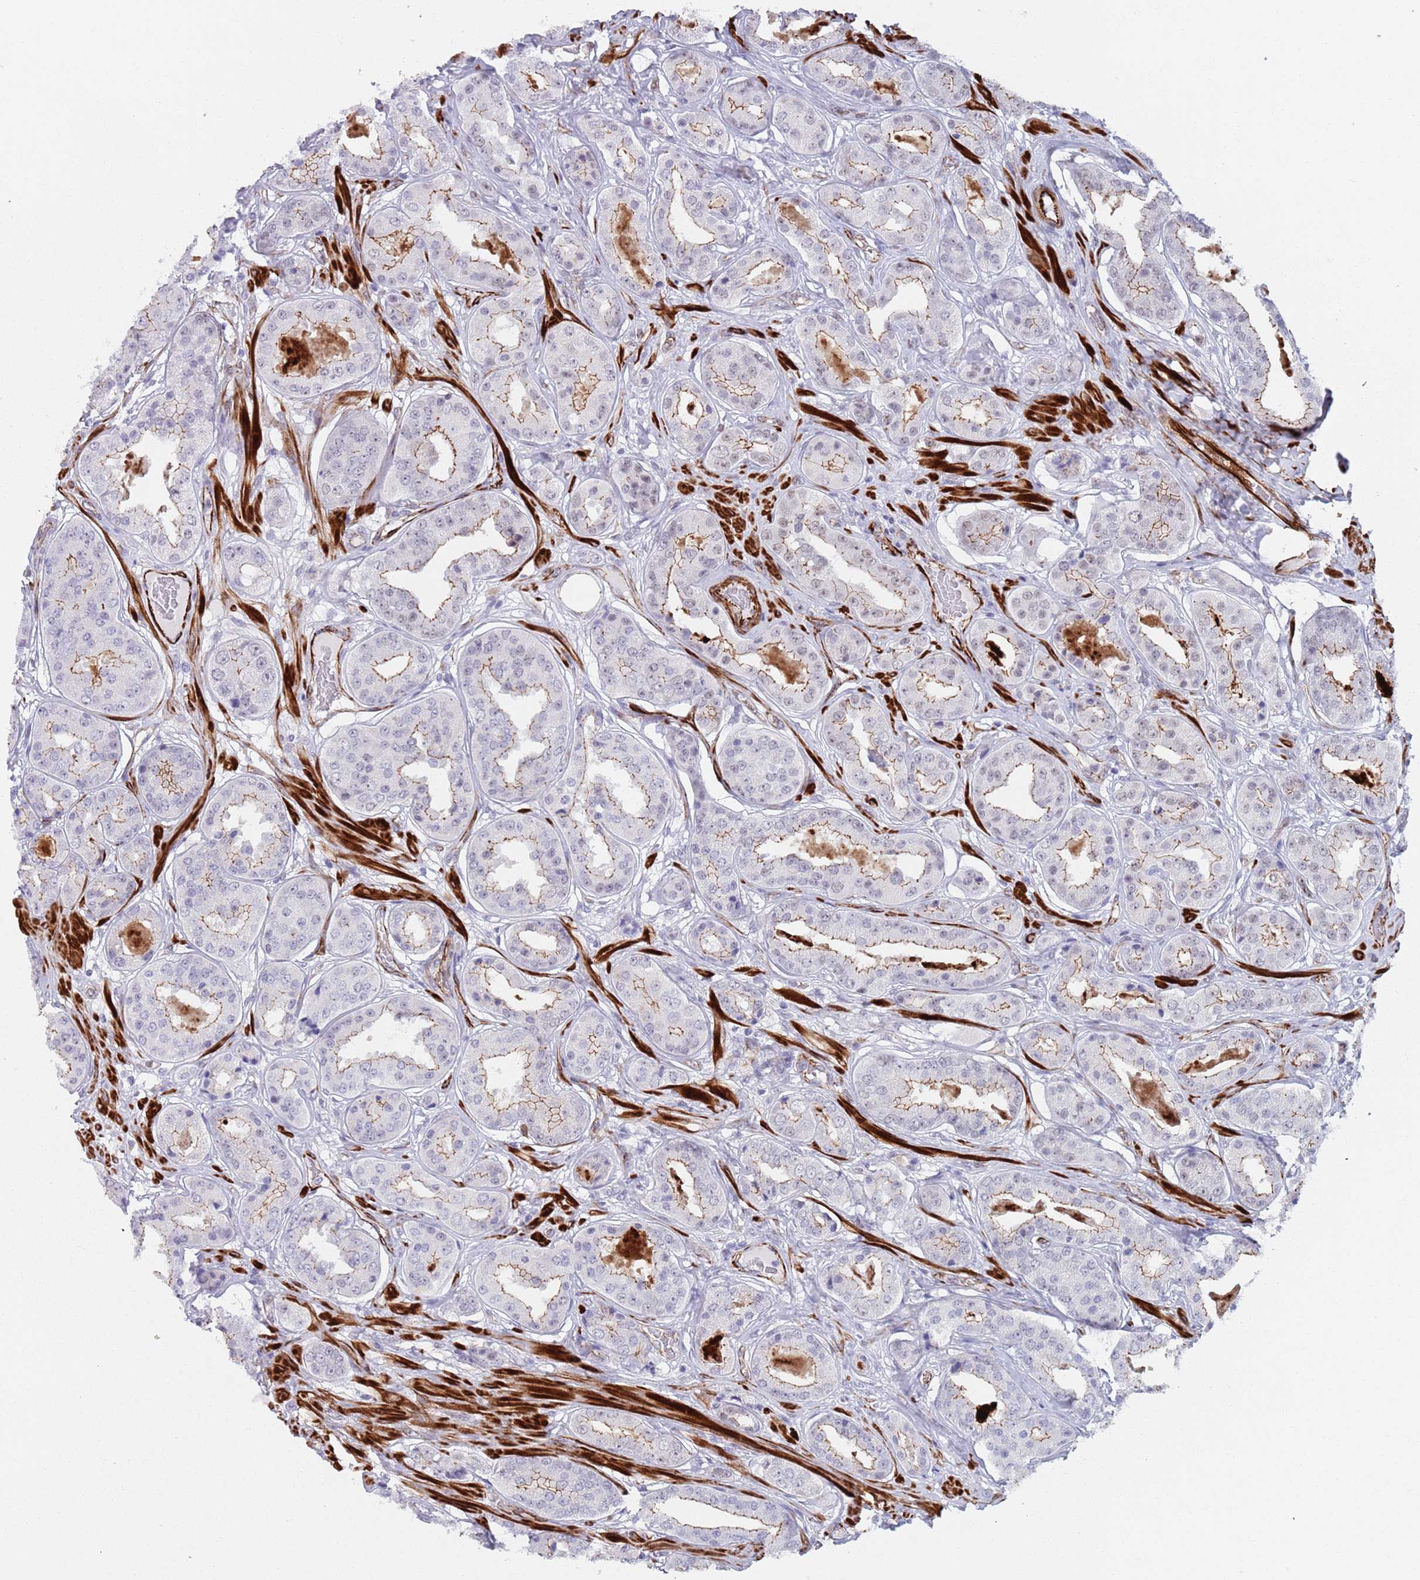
{"staining": {"intensity": "negative", "quantity": "none", "location": "none"}, "tissue": "prostate cancer", "cell_type": "Tumor cells", "image_type": "cancer", "snomed": [{"axis": "morphology", "description": "Adenocarcinoma, High grade"}, {"axis": "topography", "description": "Prostate"}], "caption": "Immunohistochemistry histopathology image of neoplastic tissue: human prostate cancer (high-grade adenocarcinoma) stained with DAB reveals no significant protein positivity in tumor cells.", "gene": "OR5A2", "patient": {"sex": "male", "age": 63}}